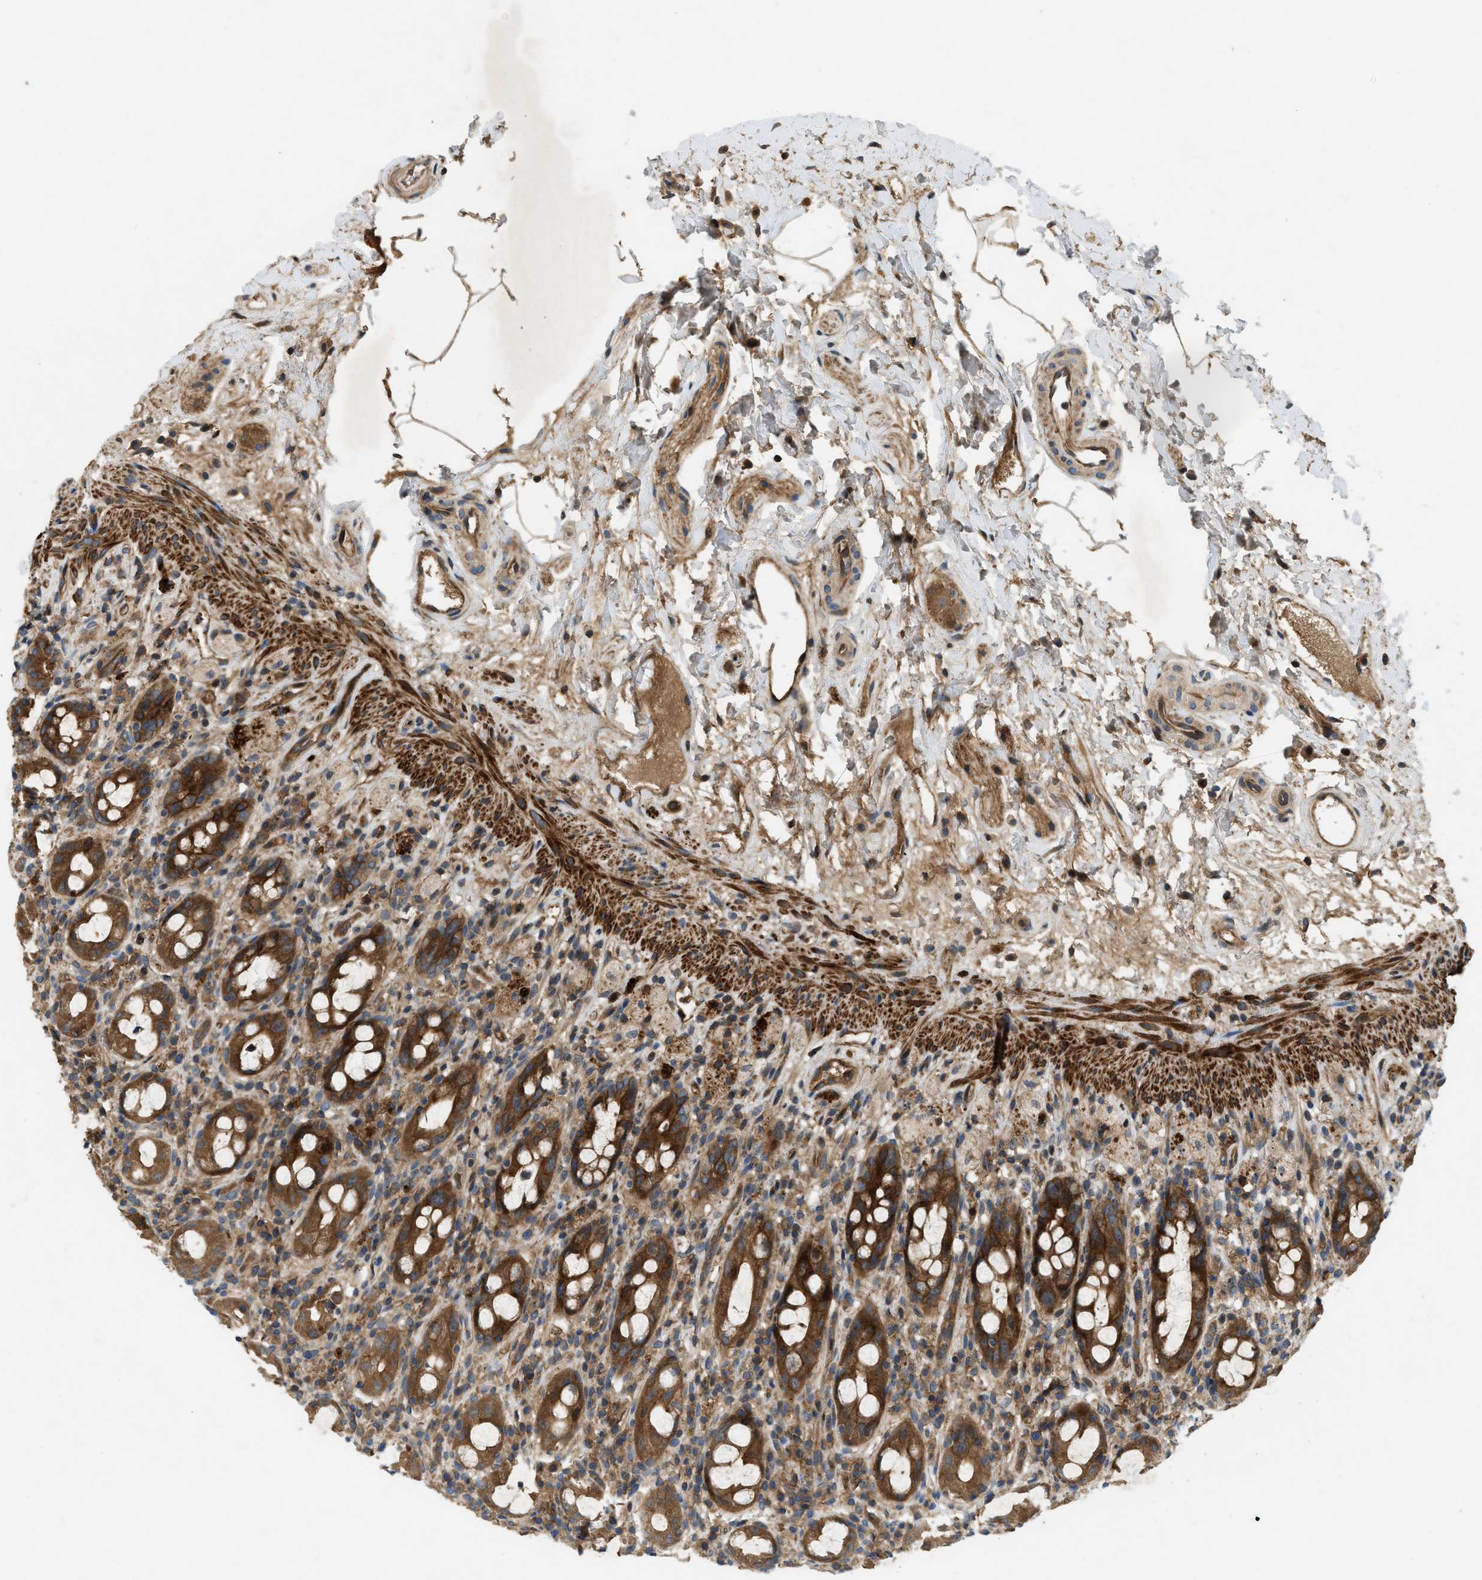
{"staining": {"intensity": "strong", "quantity": ">75%", "location": "cytoplasmic/membranous"}, "tissue": "rectum", "cell_type": "Glandular cells", "image_type": "normal", "snomed": [{"axis": "morphology", "description": "Normal tissue, NOS"}, {"axis": "topography", "description": "Rectum"}], "caption": "A brown stain highlights strong cytoplasmic/membranous staining of a protein in glandular cells of unremarkable human rectum. Using DAB (3,3'-diaminobenzidine) (brown) and hematoxylin (blue) stains, captured at high magnification using brightfield microscopy.", "gene": "CNNM3", "patient": {"sex": "male", "age": 44}}